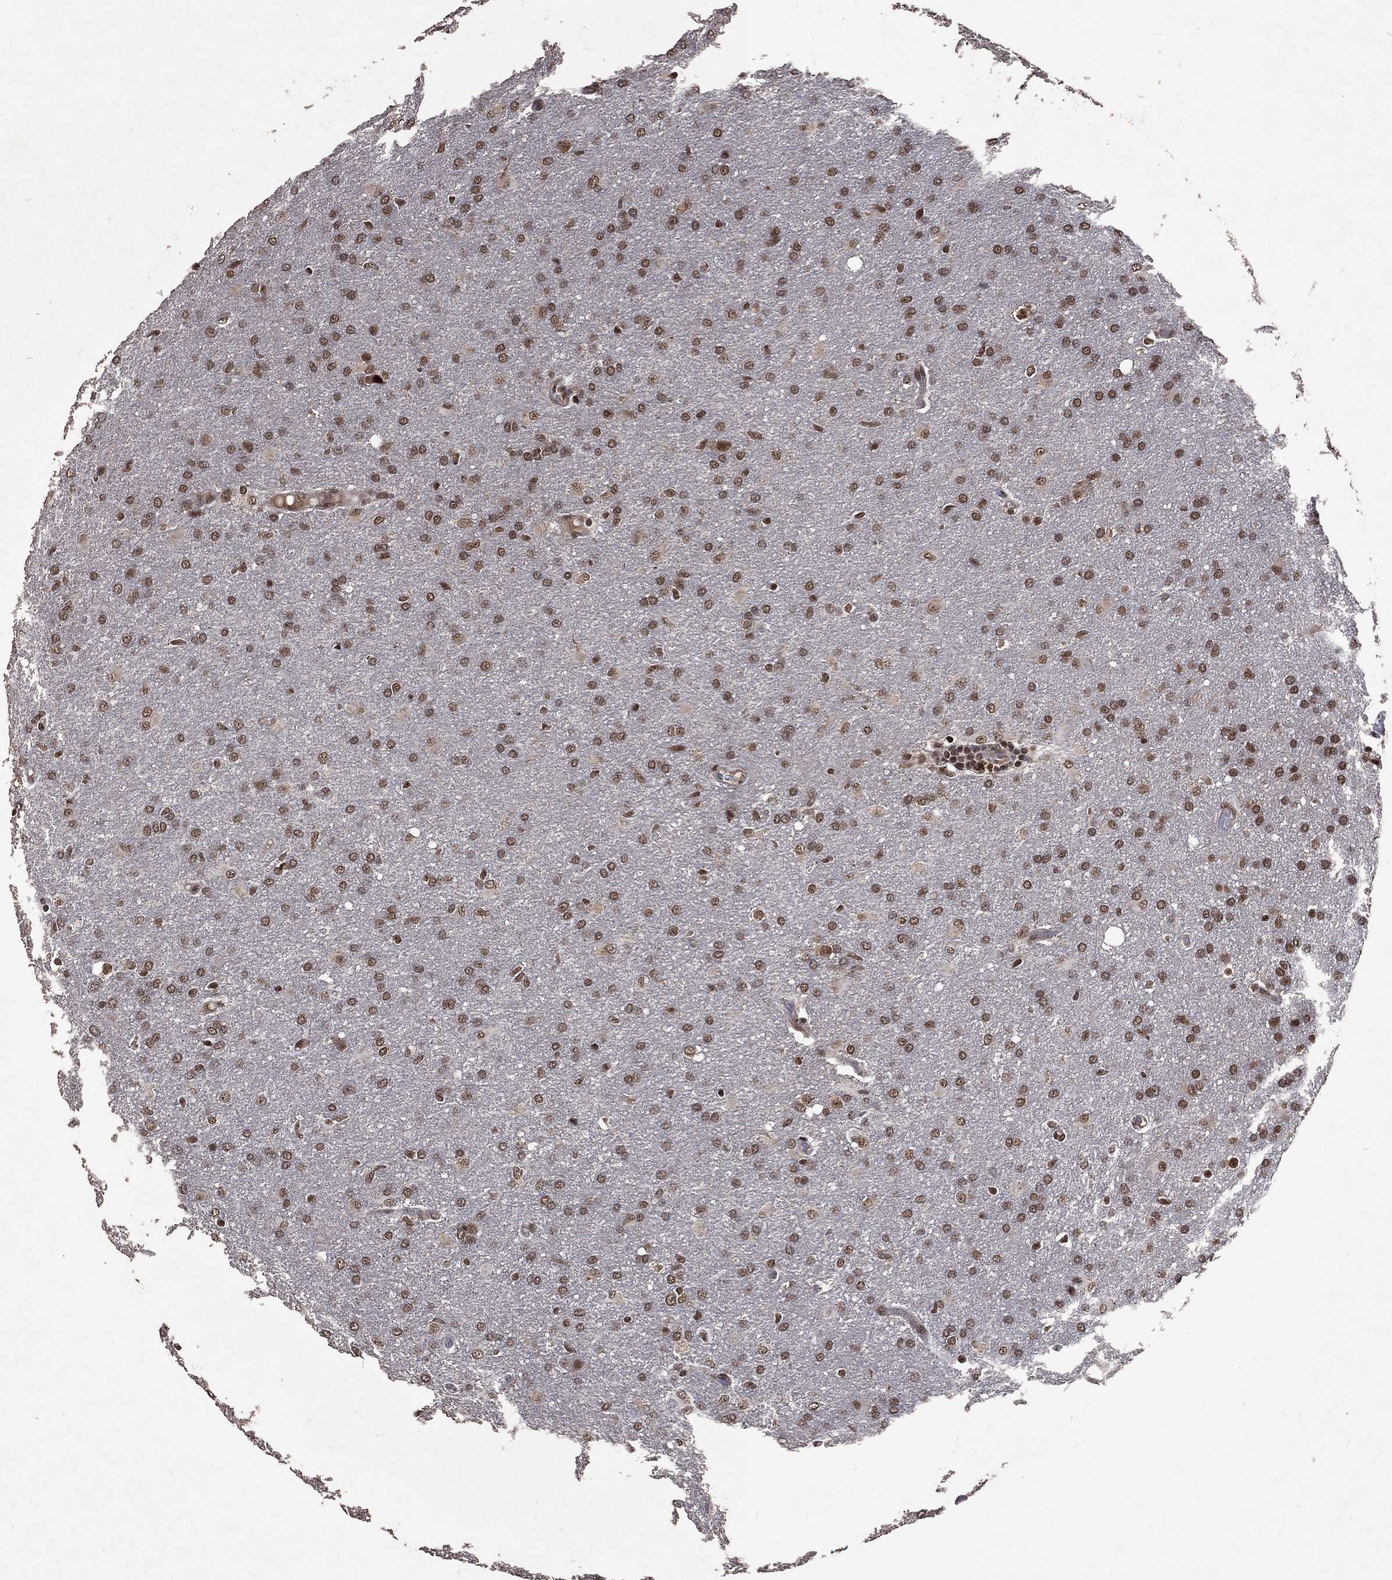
{"staining": {"intensity": "strong", "quantity": ">75%", "location": "nuclear"}, "tissue": "glioma", "cell_type": "Tumor cells", "image_type": "cancer", "snomed": [{"axis": "morphology", "description": "Glioma, malignant, High grade"}, {"axis": "topography", "description": "Brain"}], "caption": "Human glioma stained with a protein marker reveals strong staining in tumor cells.", "gene": "DMAP1", "patient": {"sex": "male", "age": 68}}